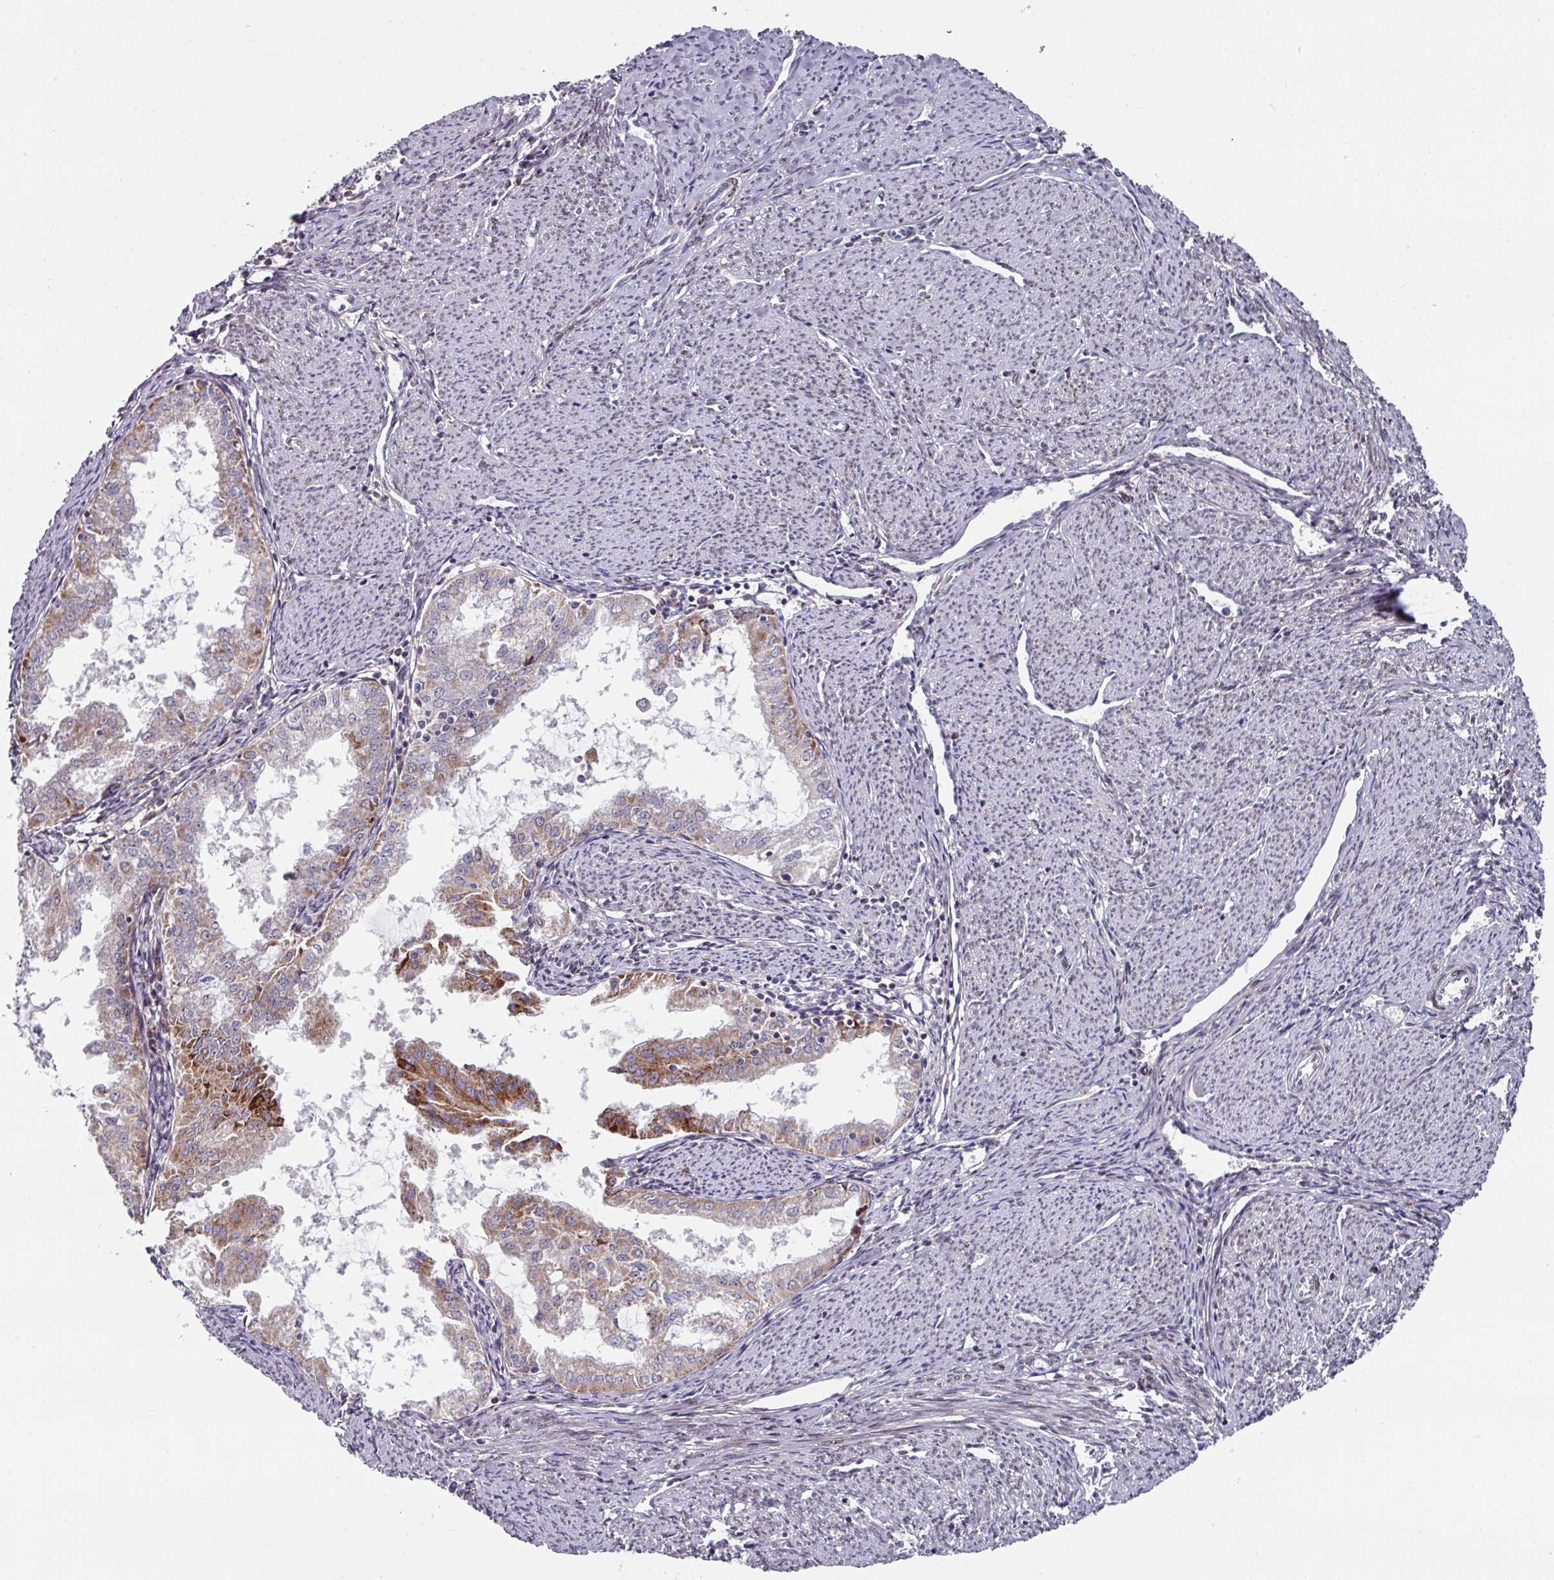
{"staining": {"intensity": "moderate", "quantity": "<25%", "location": "cytoplasmic/membranous"}, "tissue": "endometrial cancer", "cell_type": "Tumor cells", "image_type": "cancer", "snomed": [{"axis": "morphology", "description": "Adenocarcinoma, NOS"}, {"axis": "topography", "description": "Endometrium"}], "caption": "Immunohistochemistry image of endometrial cancer stained for a protein (brown), which shows low levels of moderate cytoplasmic/membranous staining in about <25% of tumor cells.", "gene": "CBX7", "patient": {"sex": "female", "age": 70}}